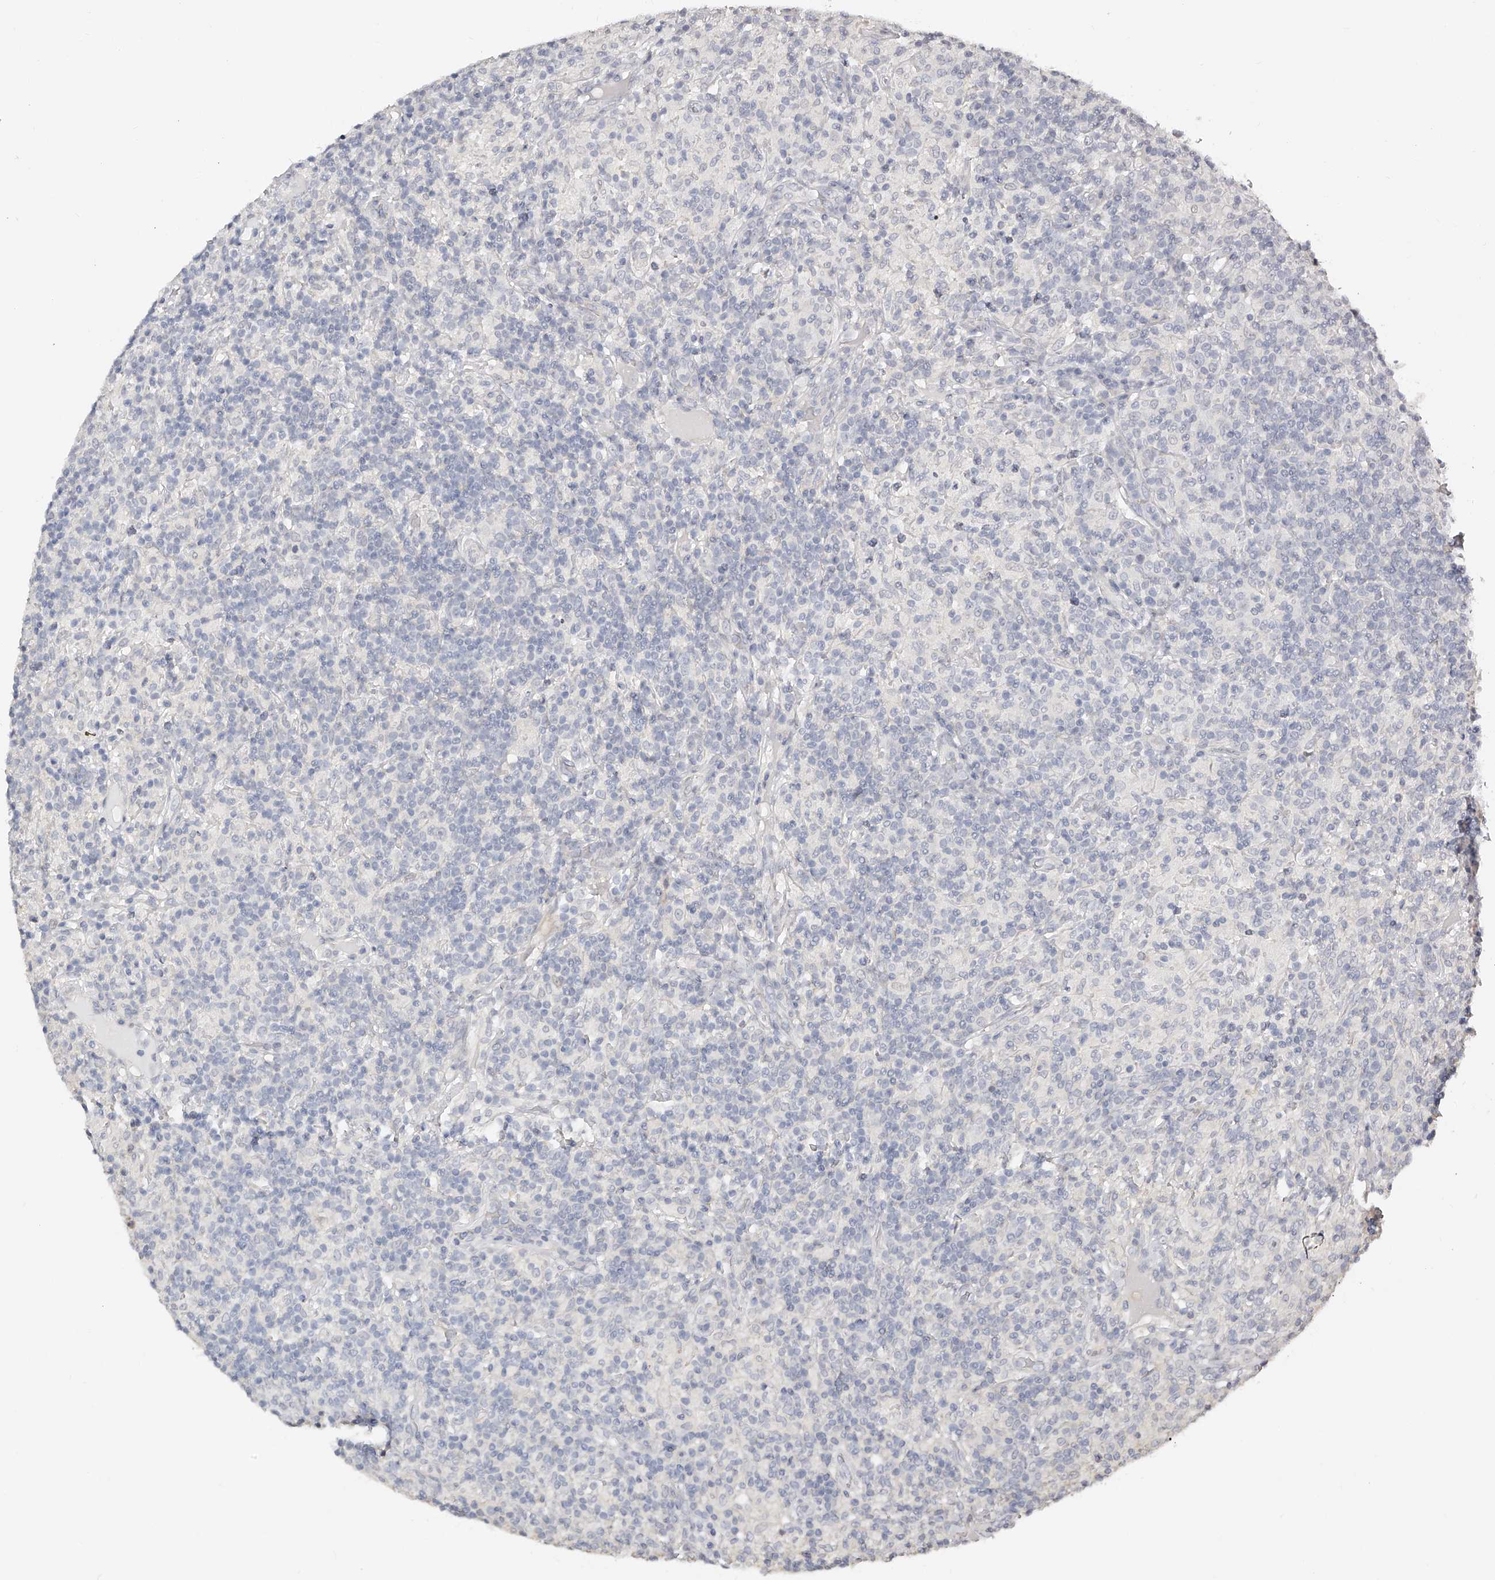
{"staining": {"intensity": "negative", "quantity": "none", "location": "none"}, "tissue": "lymphoma", "cell_type": "Tumor cells", "image_type": "cancer", "snomed": [{"axis": "morphology", "description": "Hodgkin's disease, NOS"}, {"axis": "topography", "description": "Lymph node"}], "caption": "High magnification brightfield microscopy of Hodgkin's disease stained with DAB (3,3'-diaminobenzidine) (brown) and counterstained with hematoxylin (blue): tumor cells show no significant positivity.", "gene": "ZNF789", "patient": {"sex": "male", "age": 70}}